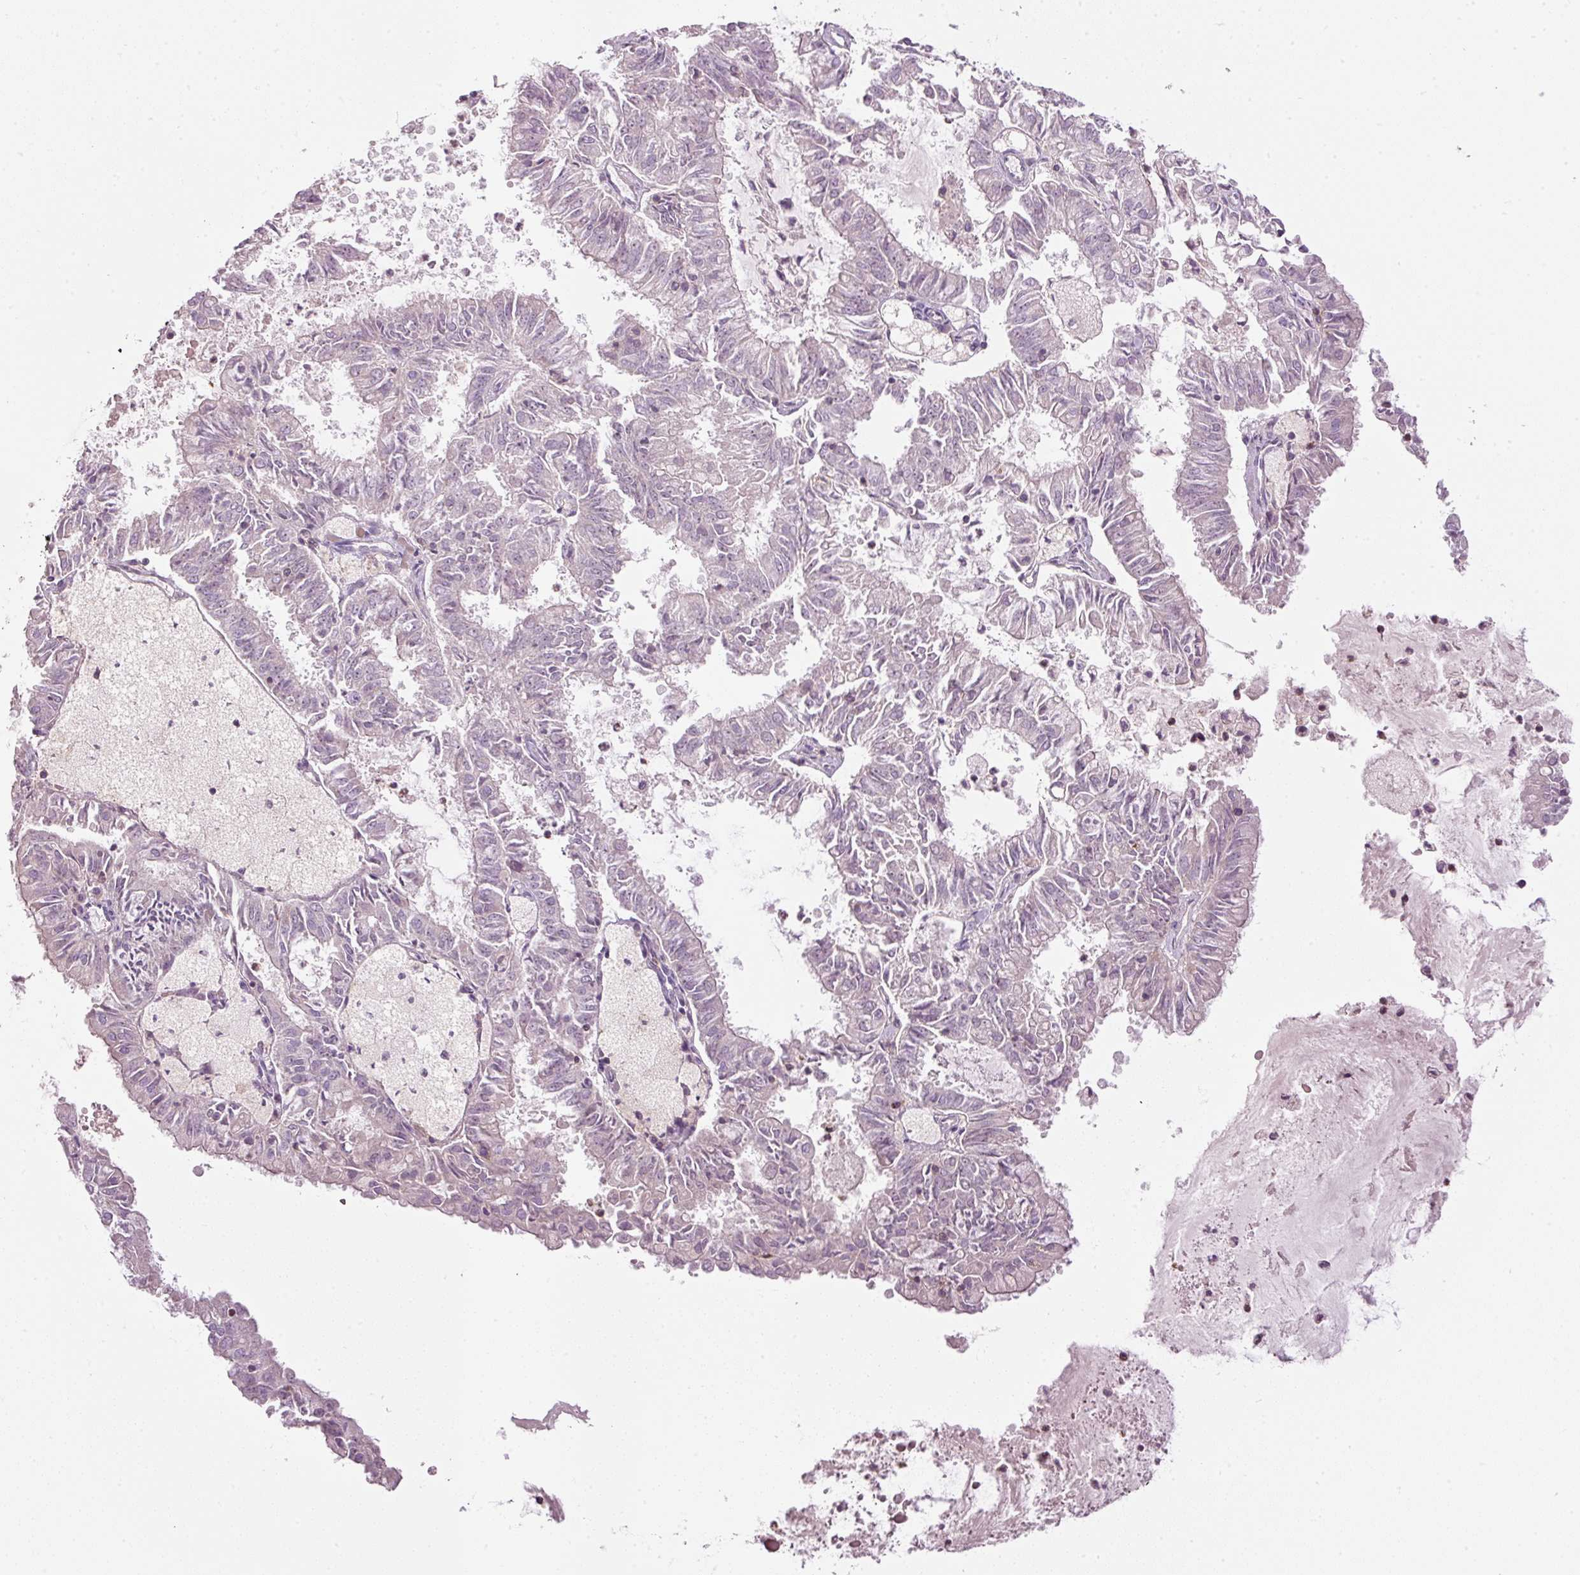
{"staining": {"intensity": "negative", "quantity": "none", "location": "none"}, "tissue": "endometrial cancer", "cell_type": "Tumor cells", "image_type": "cancer", "snomed": [{"axis": "morphology", "description": "Adenocarcinoma, NOS"}, {"axis": "topography", "description": "Endometrium"}], "caption": "Immunohistochemistry (IHC) micrograph of neoplastic tissue: endometrial cancer stained with DAB (3,3'-diaminobenzidine) reveals no significant protein expression in tumor cells.", "gene": "SIPA1", "patient": {"sex": "female", "age": 57}}